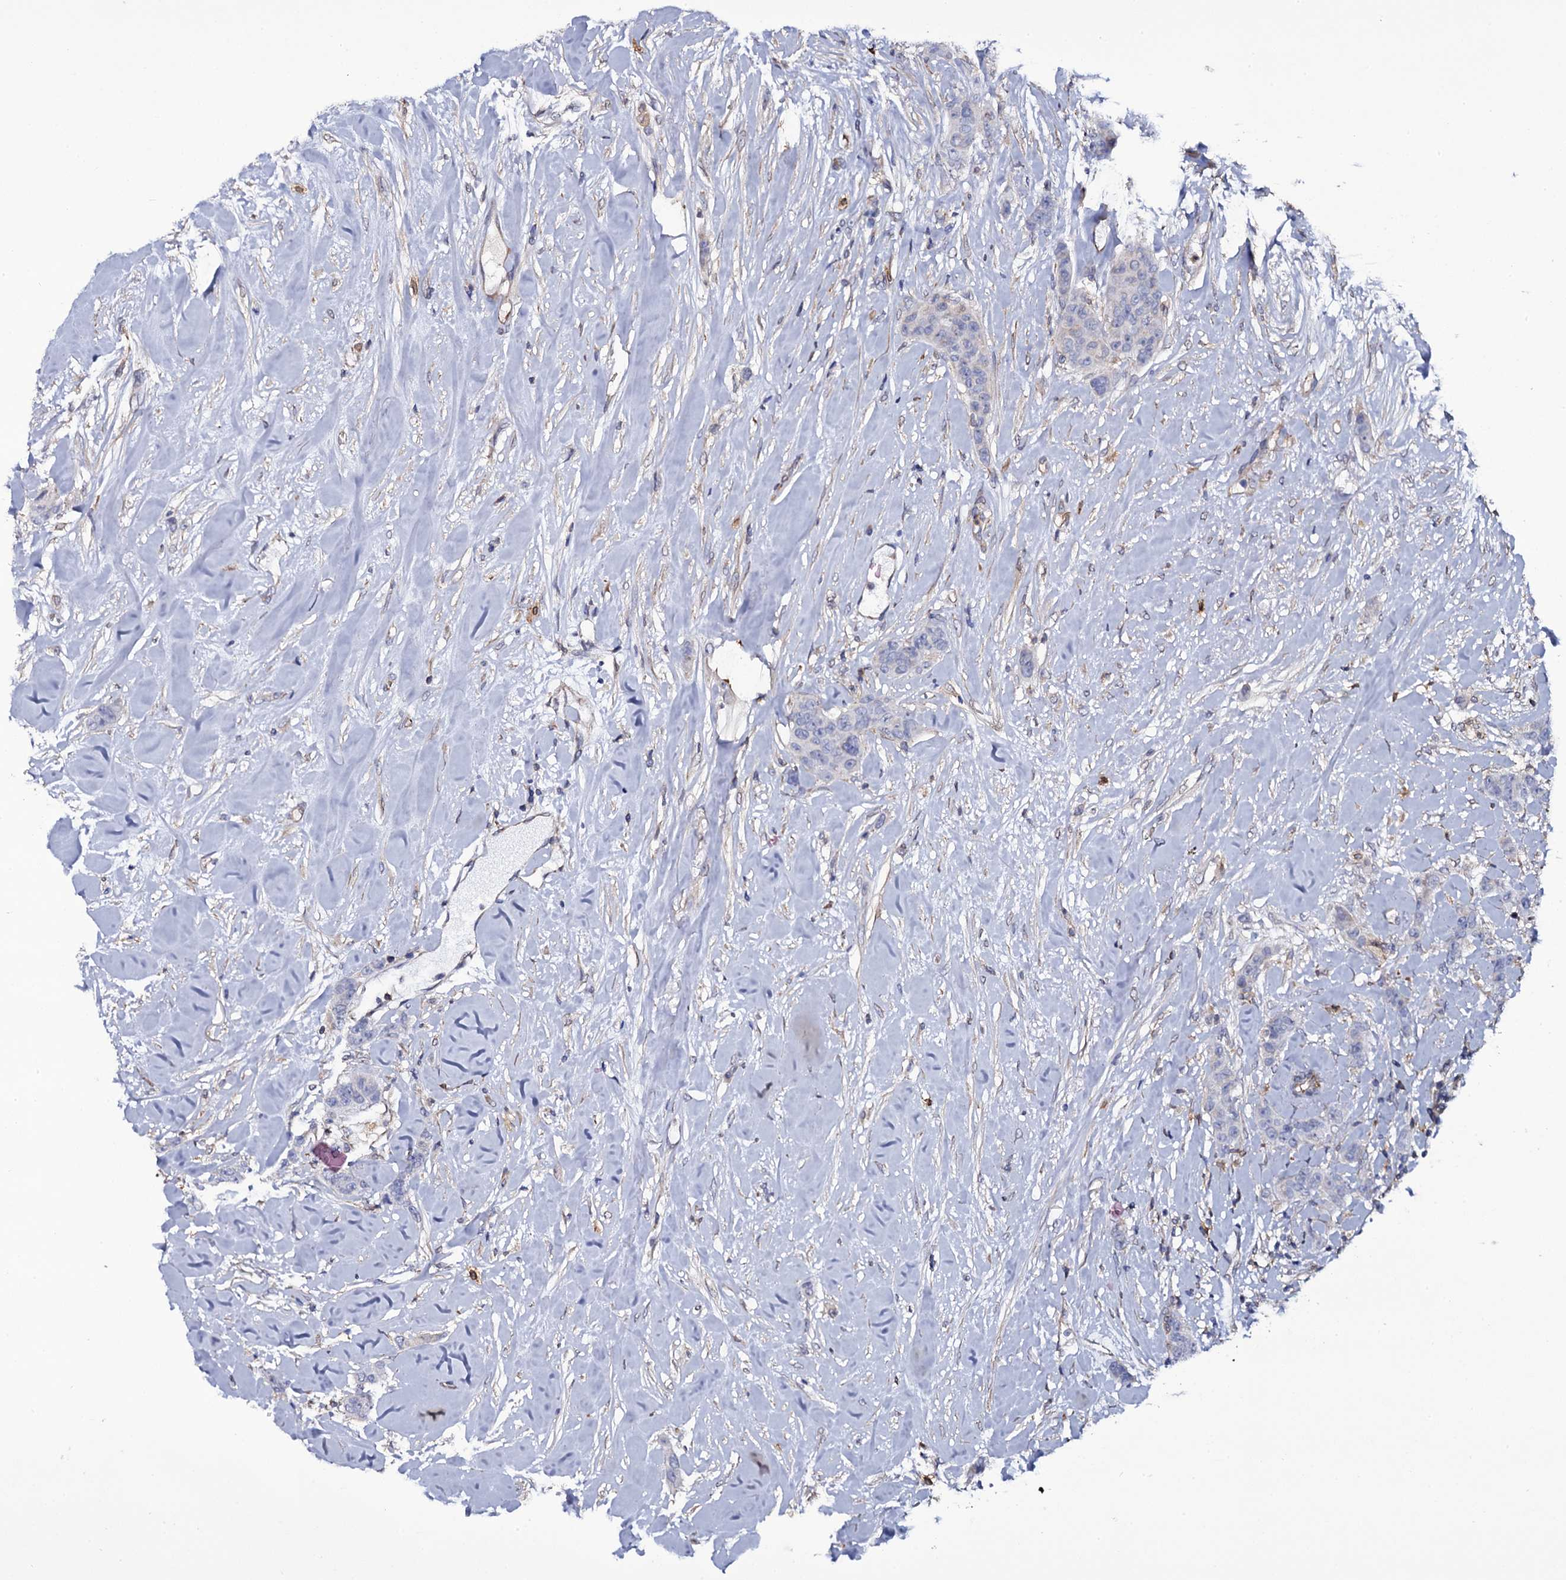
{"staining": {"intensity": "negative", "quantity": "none", "location": "none"}, "tissue": "breast cancer", "cell_type": "Tumor cells", "image_type": "cancer", "snomed": [{"axis": "morphology", "description": "Duct carcinoma"}, {"axis": "topography", "description": "Breast"}], "caption": "The histopathology image exhibits no staining of tumor cells in breast cancer (intraductal carcinoma).", "gene": "TTC23", "patient": {"sex": "female", "age": 40}}